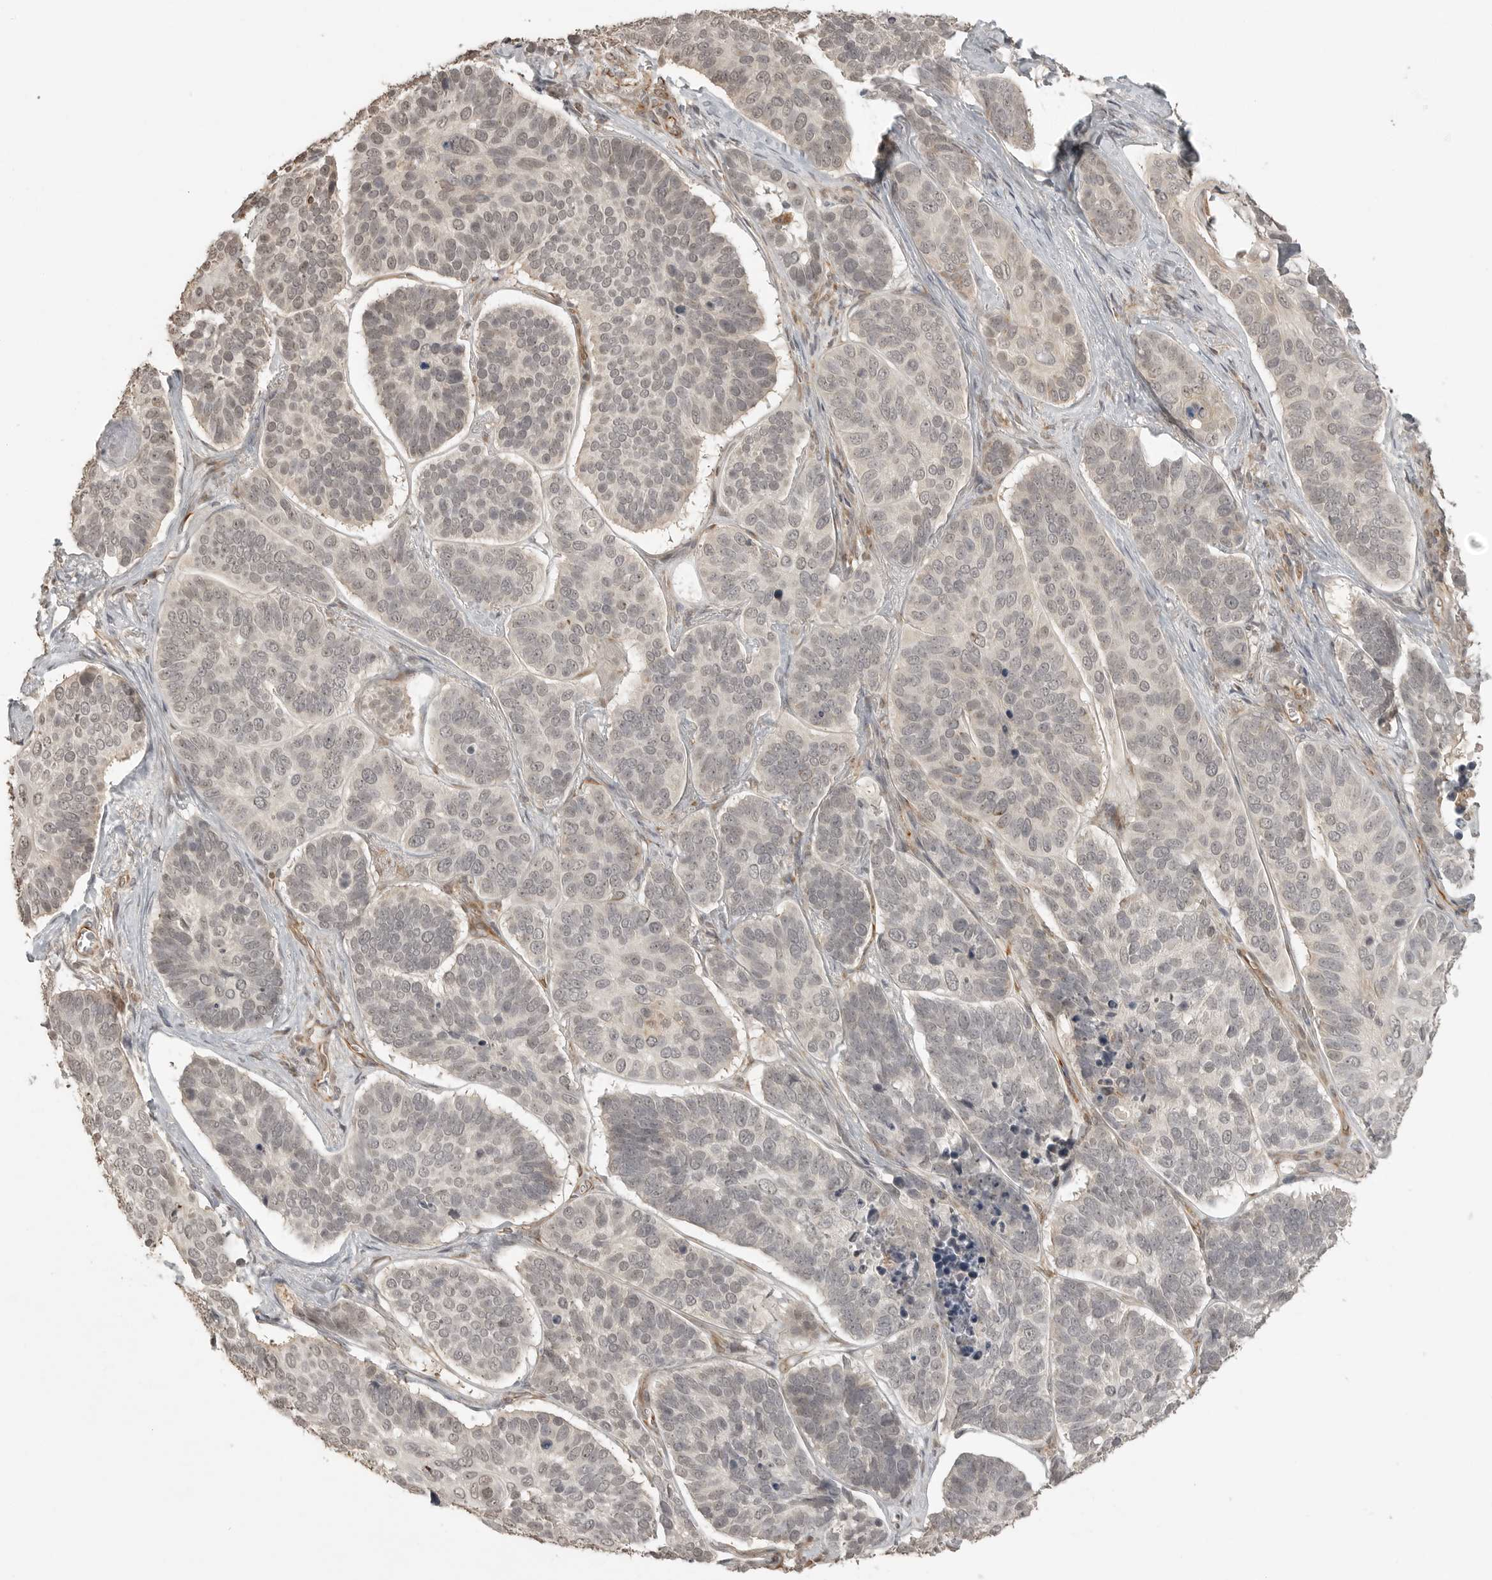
{"staining": {"intensity": "negative", "quantity": "none", "location": "none"}, "tissue": "skin cancer", "cell_type": "Tumor cells", "image_type": "cancer", "snomed": [{"axis": "morphology", "description": "Basal cell carcinoma"}, {"axis": "topography", "description": "Skin"}], "caption": "Immunohistochemical staining of human skin cancer displays no significant expression in tumor cells. The staining is performed using DAB (3,3'-diaminobenzidine) brown chromogen with nuclei counter-stained in using hematoxylin.", "gene": "SMG8", "patient": {"sex": "male", "age": 62}}